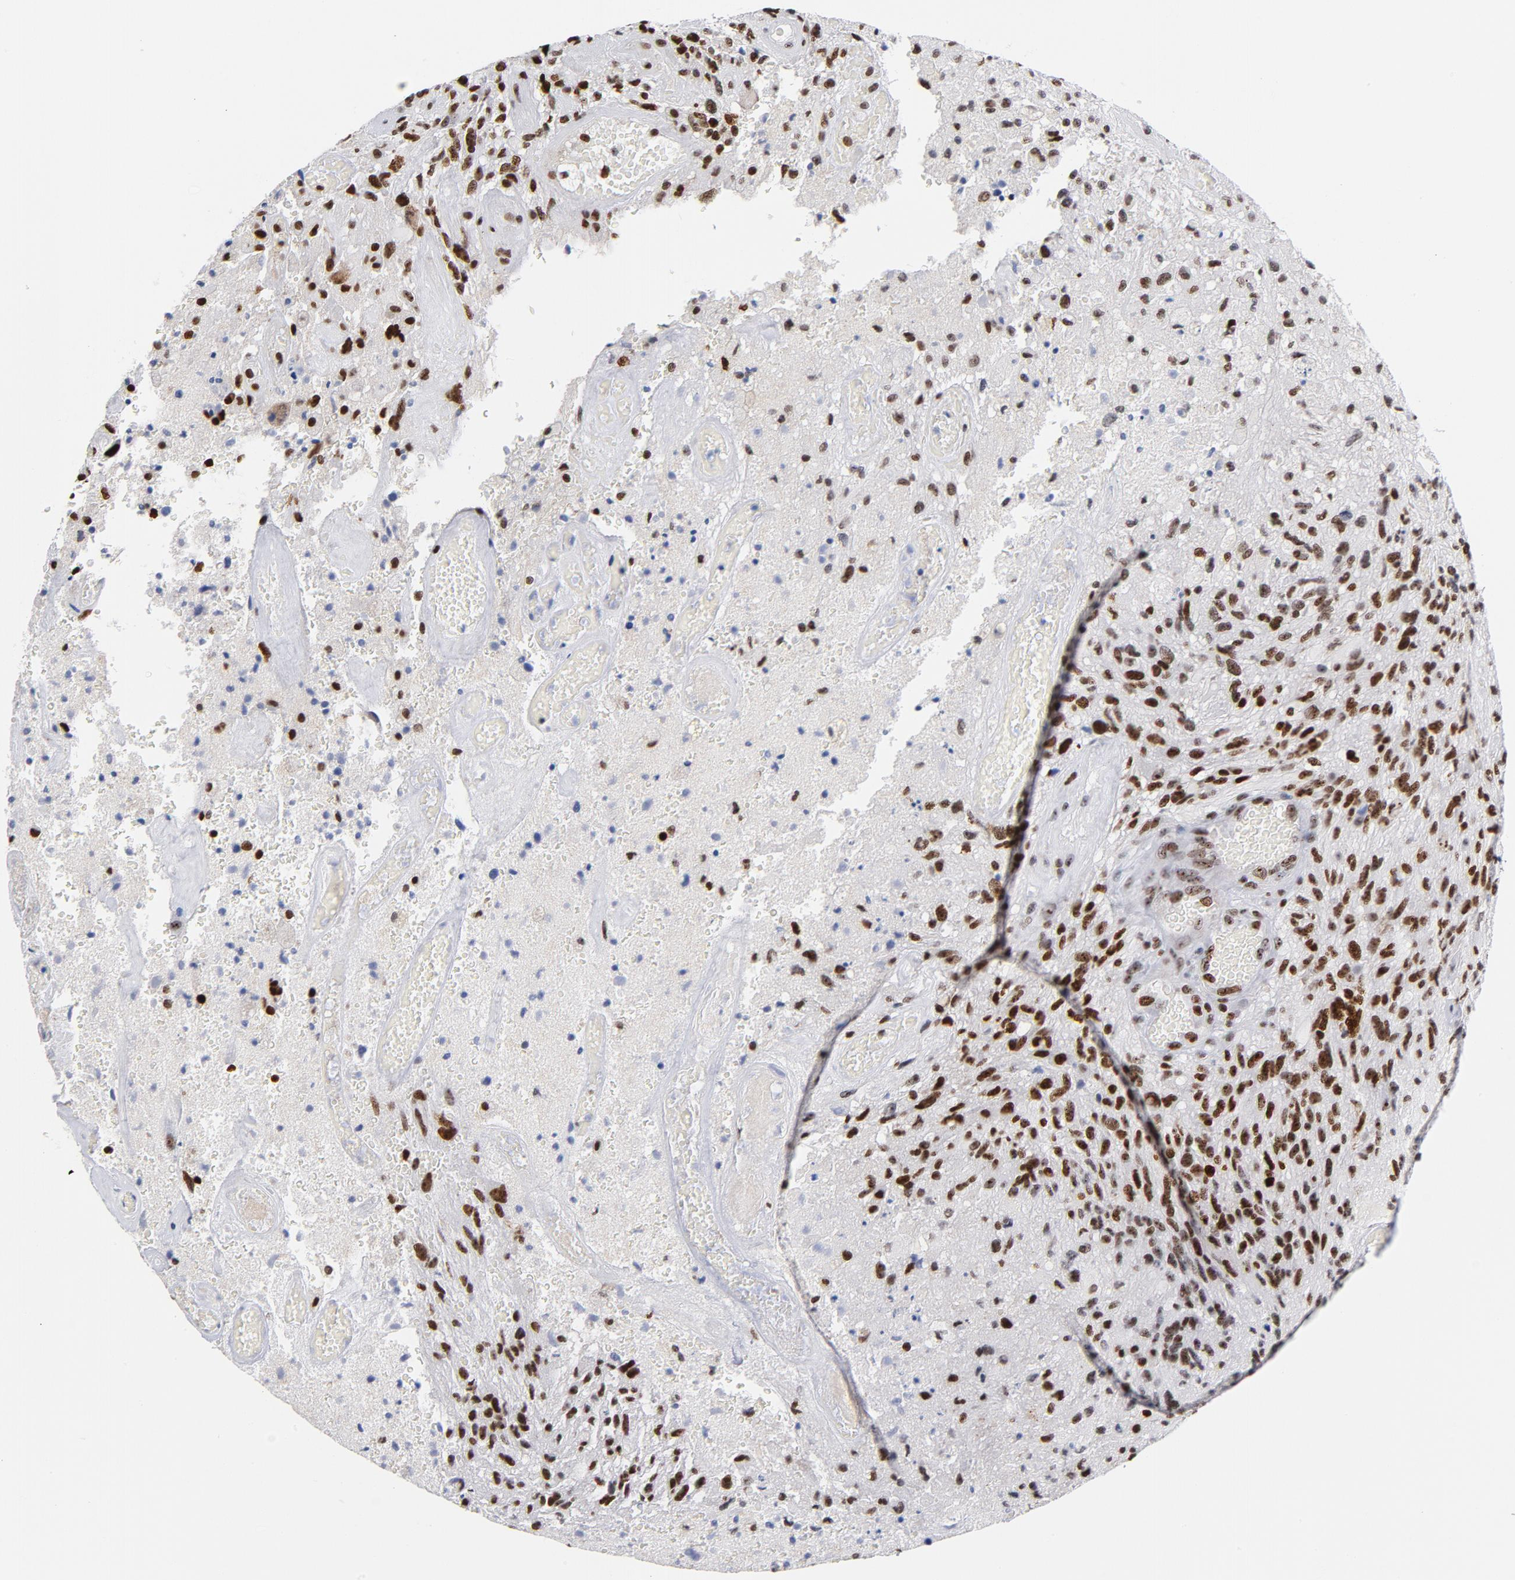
{"staining": {"intensity": "moderate", "quantity": ">75%", "location": "nuclear"}, "tissue": "glioma", "cell_type": "Tumor cells", "image_type": "cancer", "snomed": [{"axis": "morphology", "description": "Normal tissue, NOS"}, {"axis": "morphology", "description": "Glioma, malignant, High grade"}, {"axis": "topography", "description": "Cerebral cortex"}], "caption": "High-power microscopy captured an immunohistochemistry (IHC) histopathology image of glioma, revealing moderate nuclear expression in approximately >75% of tumor cells.", "gene": "TOP2B", "patient": {"sex": "male", "age": 75}}